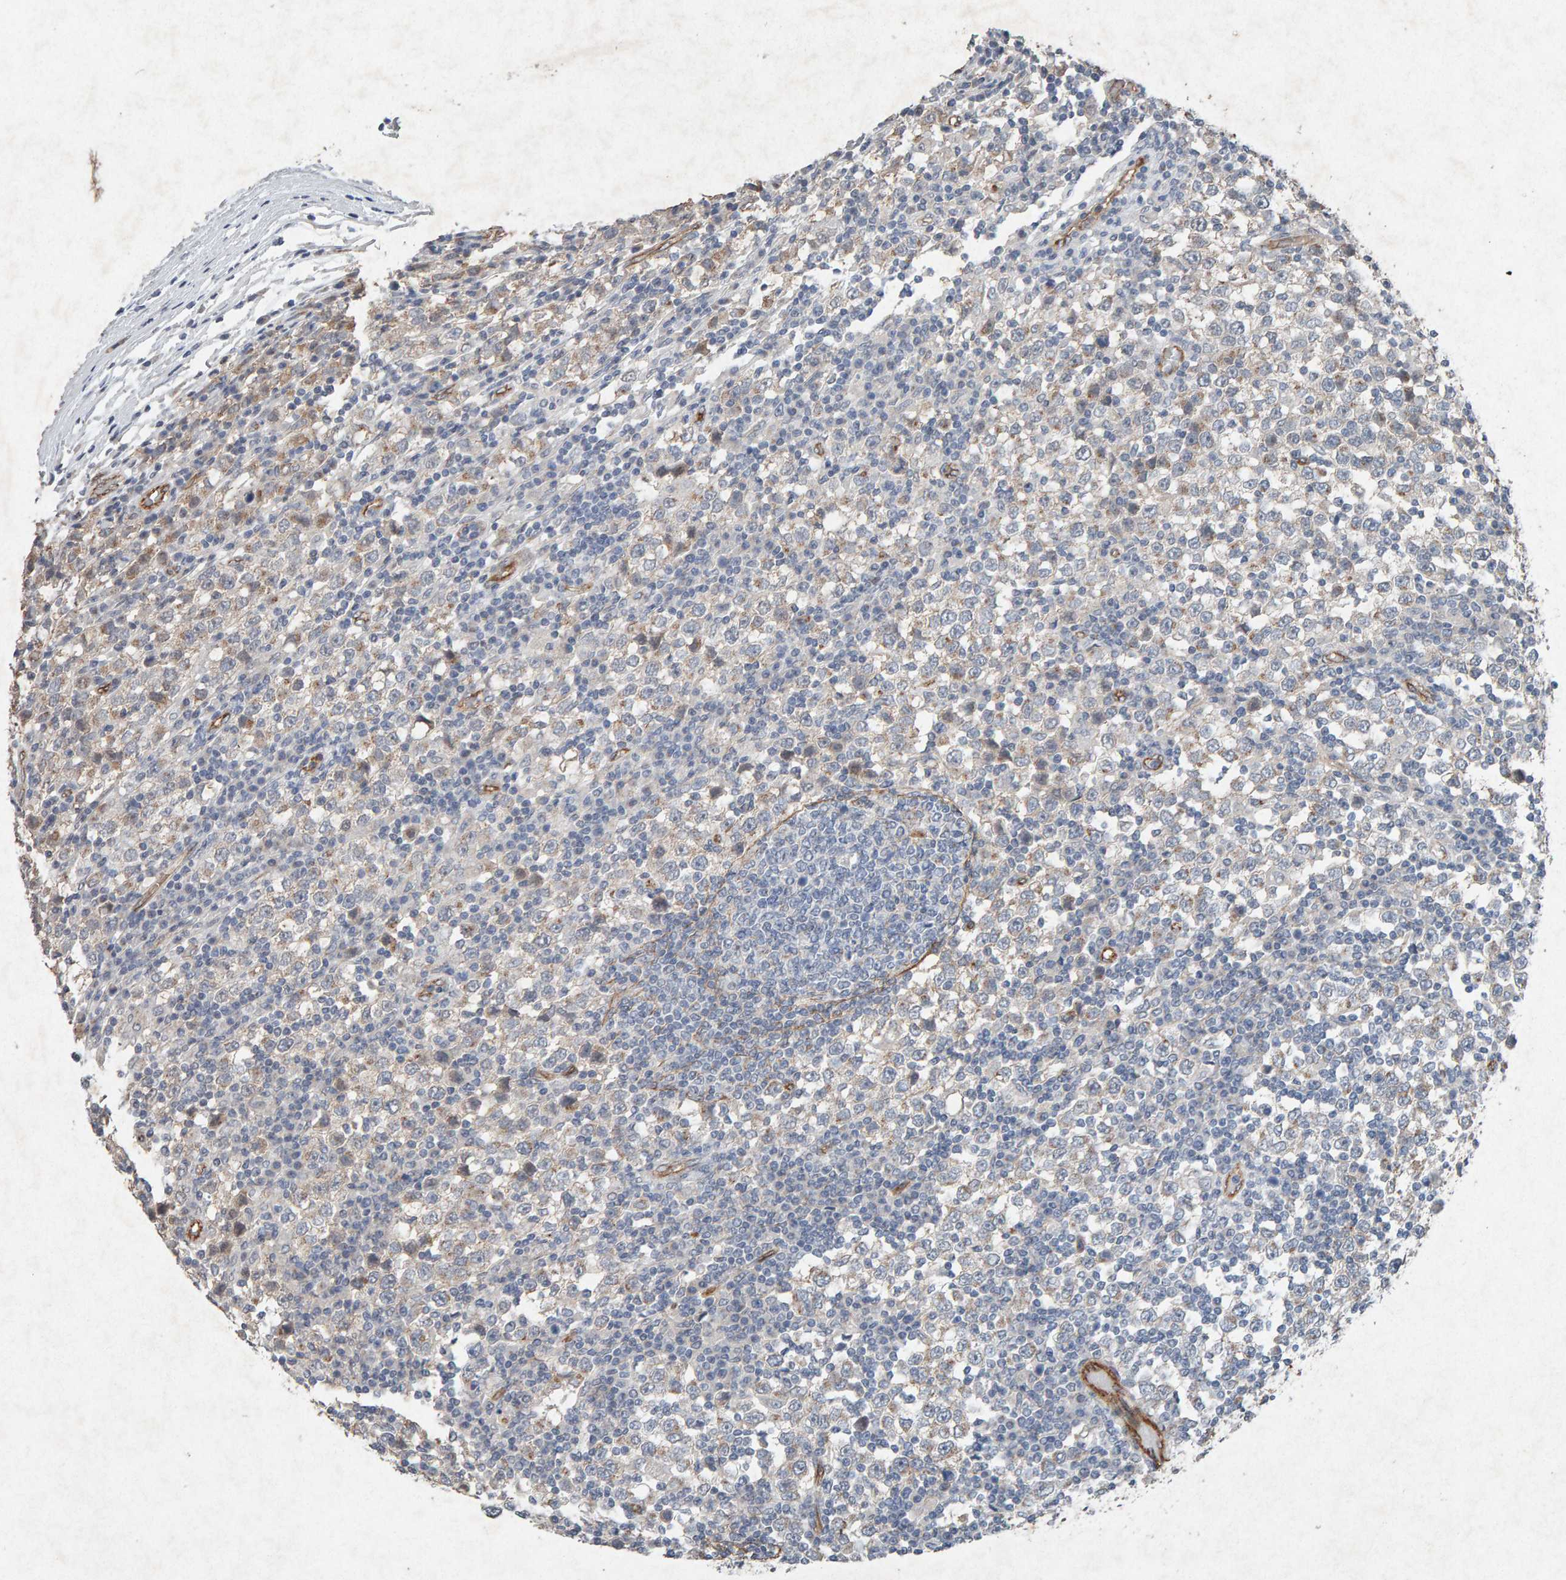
{"staining": {"intensity": "weak", "quantity": "<25%", "location": "cytoplasmic/membranous"}, "tissue": "testis cancer", "cell_type": "Tumor cells", "image_type": "cancer", "snomed": [{"axis": "morphology", "description": "Seminoma, NOS"}, {"axis": "topography", "description": "Testis"}], "caption": "The image reveals no significant positivity in tumor cells of testis seminoma.", "gene": "PTPRM", "patient": {"sex": "male", "age": 65}}